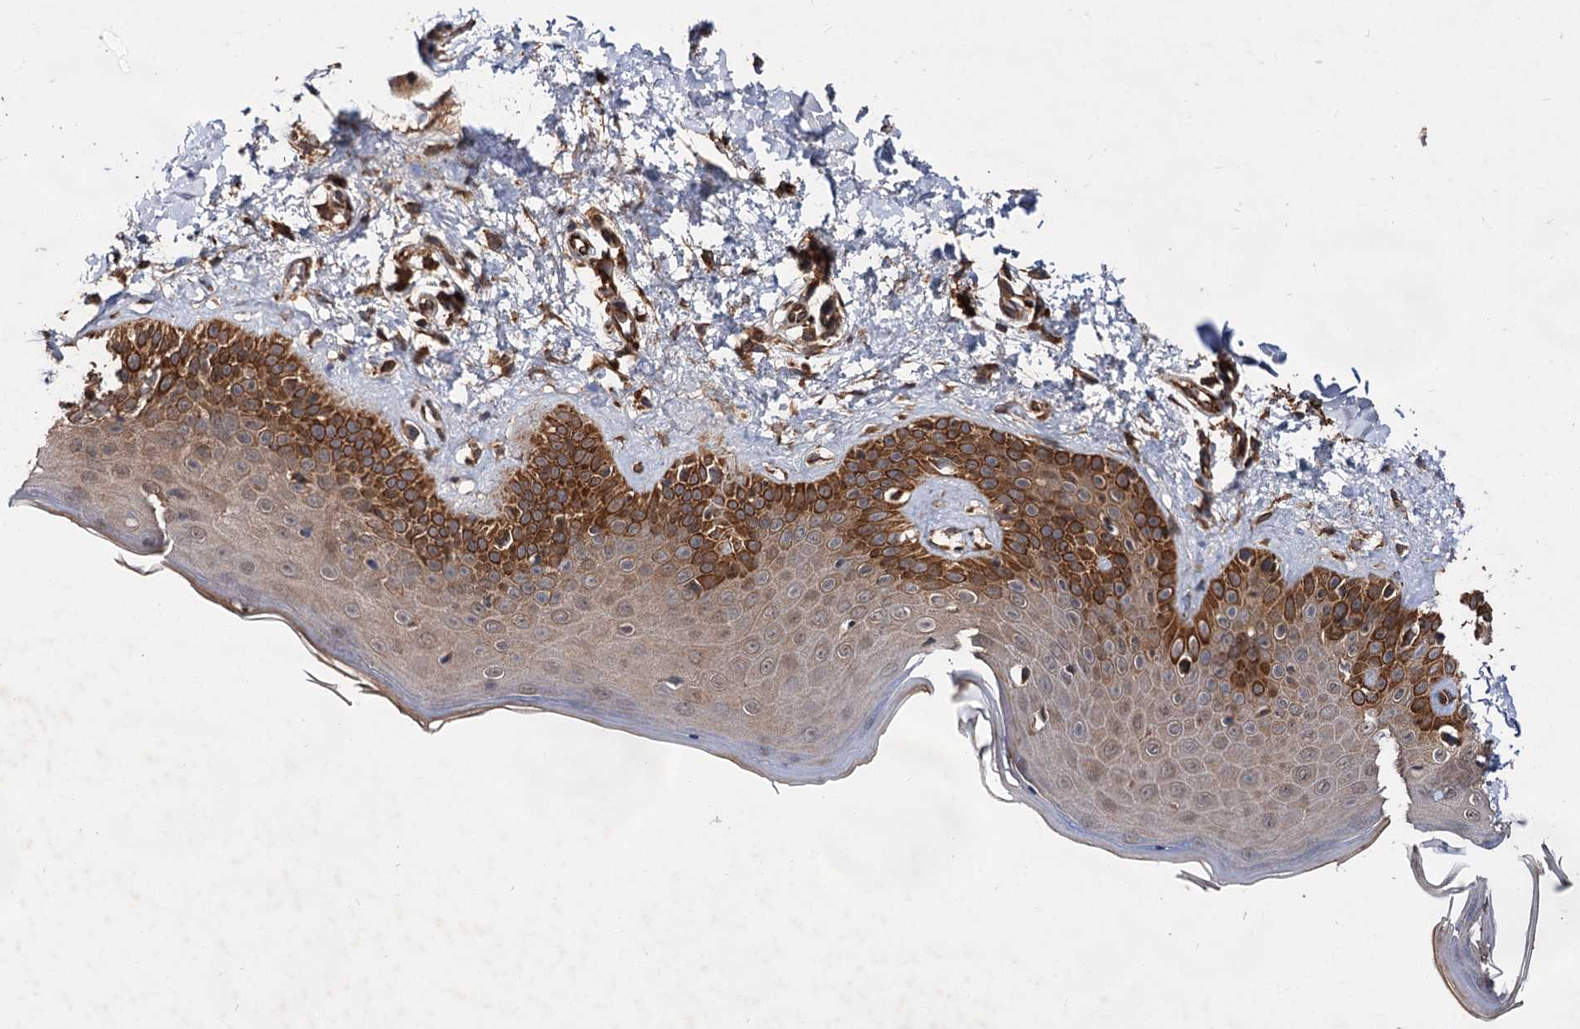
{"staining": {"intensity": "strong", "quantity": ">75%", "location": "cytoplasmic/membranous"}, "tissue": "skin", "cell_type": "Fibroblasts", "image_type": "normal", "snomed": [{"axis": "morphology", "description": "Normal tissue, NOS"}, {"axis": "topography", "description": "Skin"}], "caption": "This histopathology image displays immunohistochemistry staining of benign skin, with high strong cytoplasmic/membranous positivity in about >75% of fibroblasts.", "gene": "TEX9", "patient": {"sex": "male", "age": 52}}